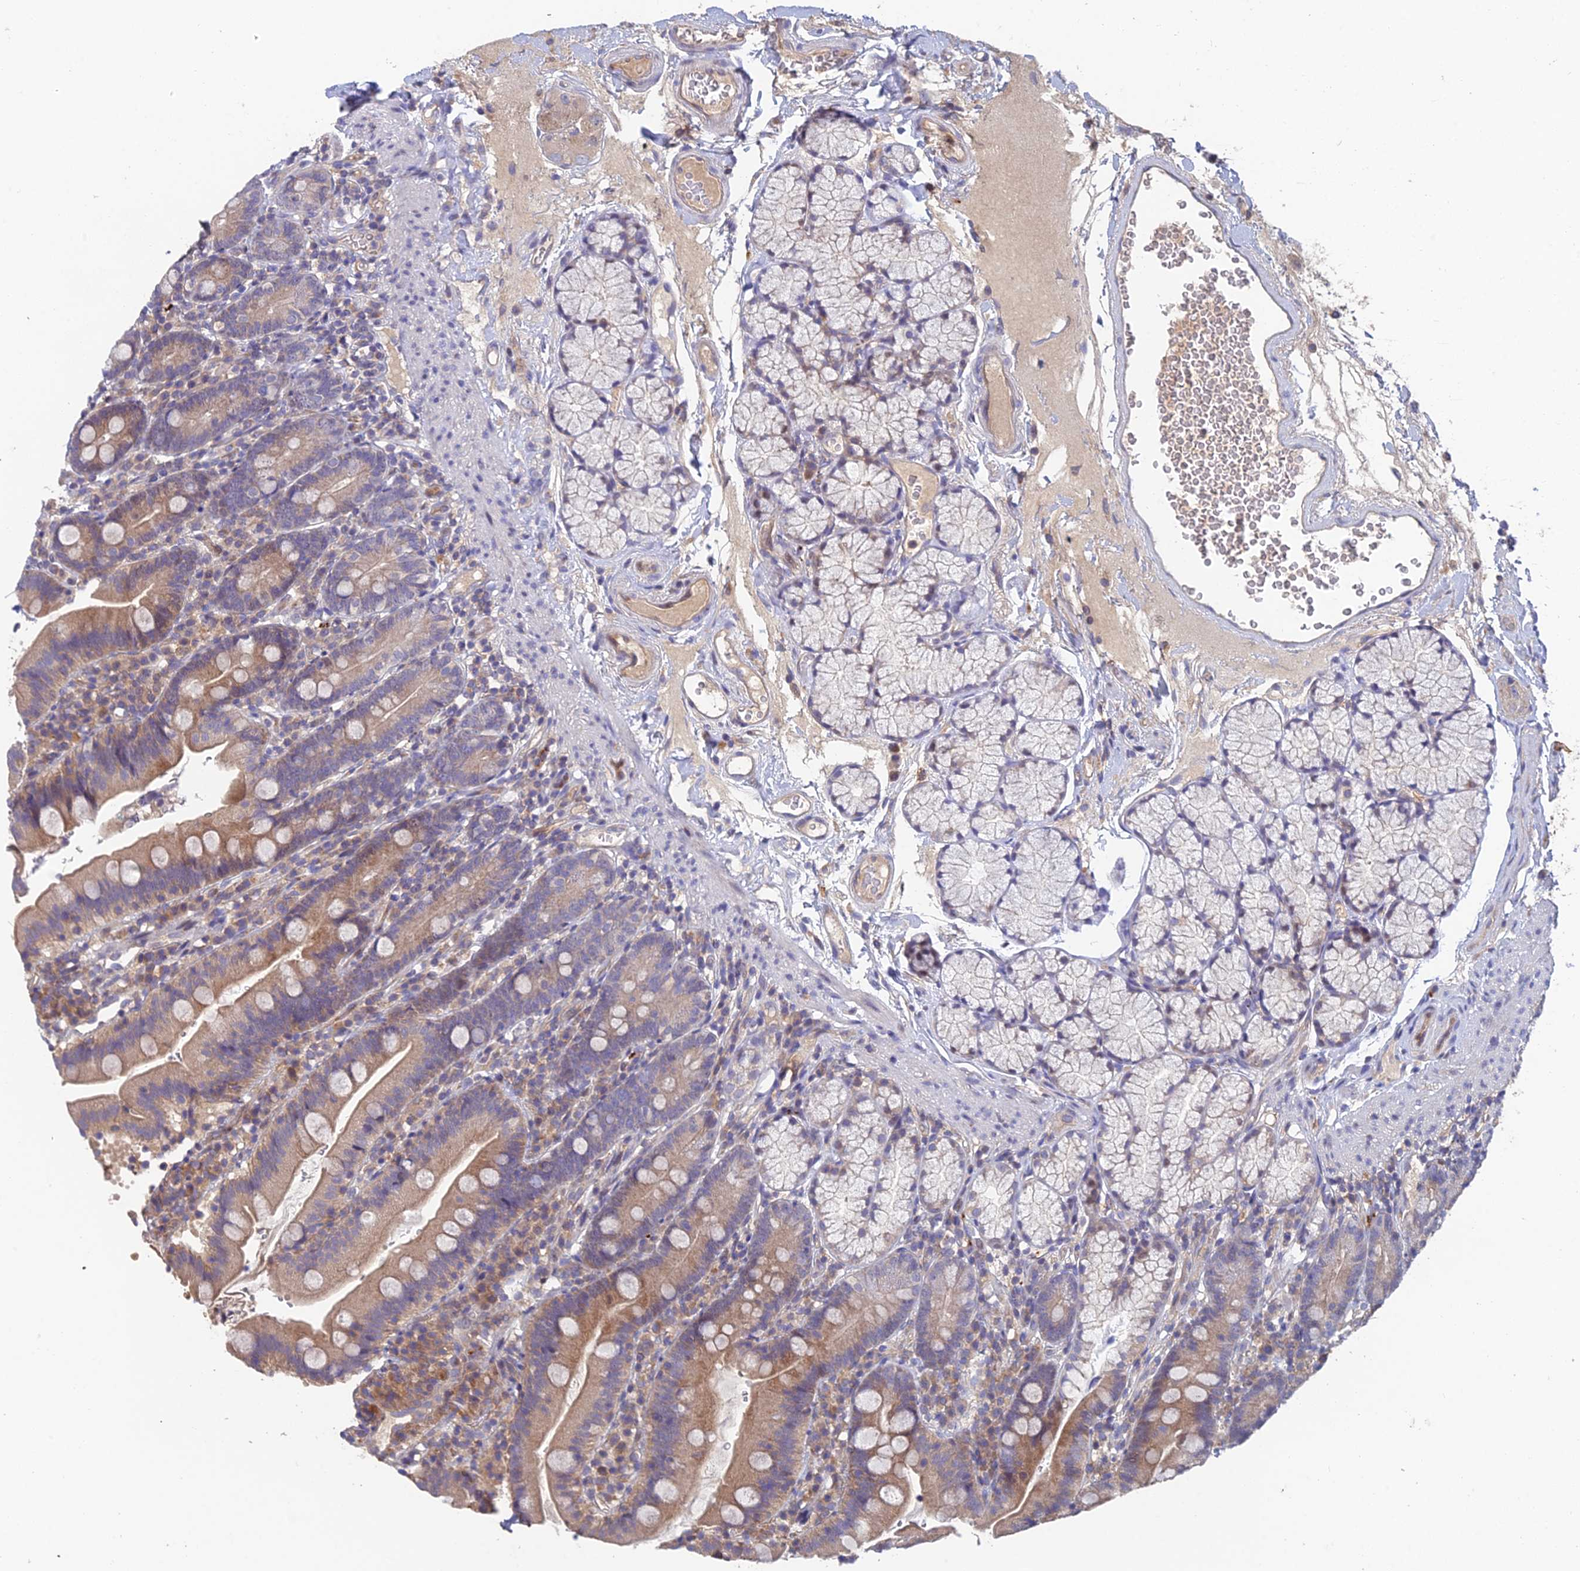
{"staining": {"intensity": "weak", "quantity": ">75%", "location": "cytoplasmic/membranous"}, "tissue": "duodenum", "cell_type": "Glandular cells", "image_type": "normal", "snomed": [{"axis": "morphology", "description": "Normal tissue, NOS"}, {"axis": "topography", "description": "Duodenum"}], "caption": "Human duodenum stained for a protein (brown) shows weak cytoplasmic/membranous positive staining in approximately >75% of glandular cells.", "gene": "ADAMTS13", "patient": {"sex": "female", "age": 67}}